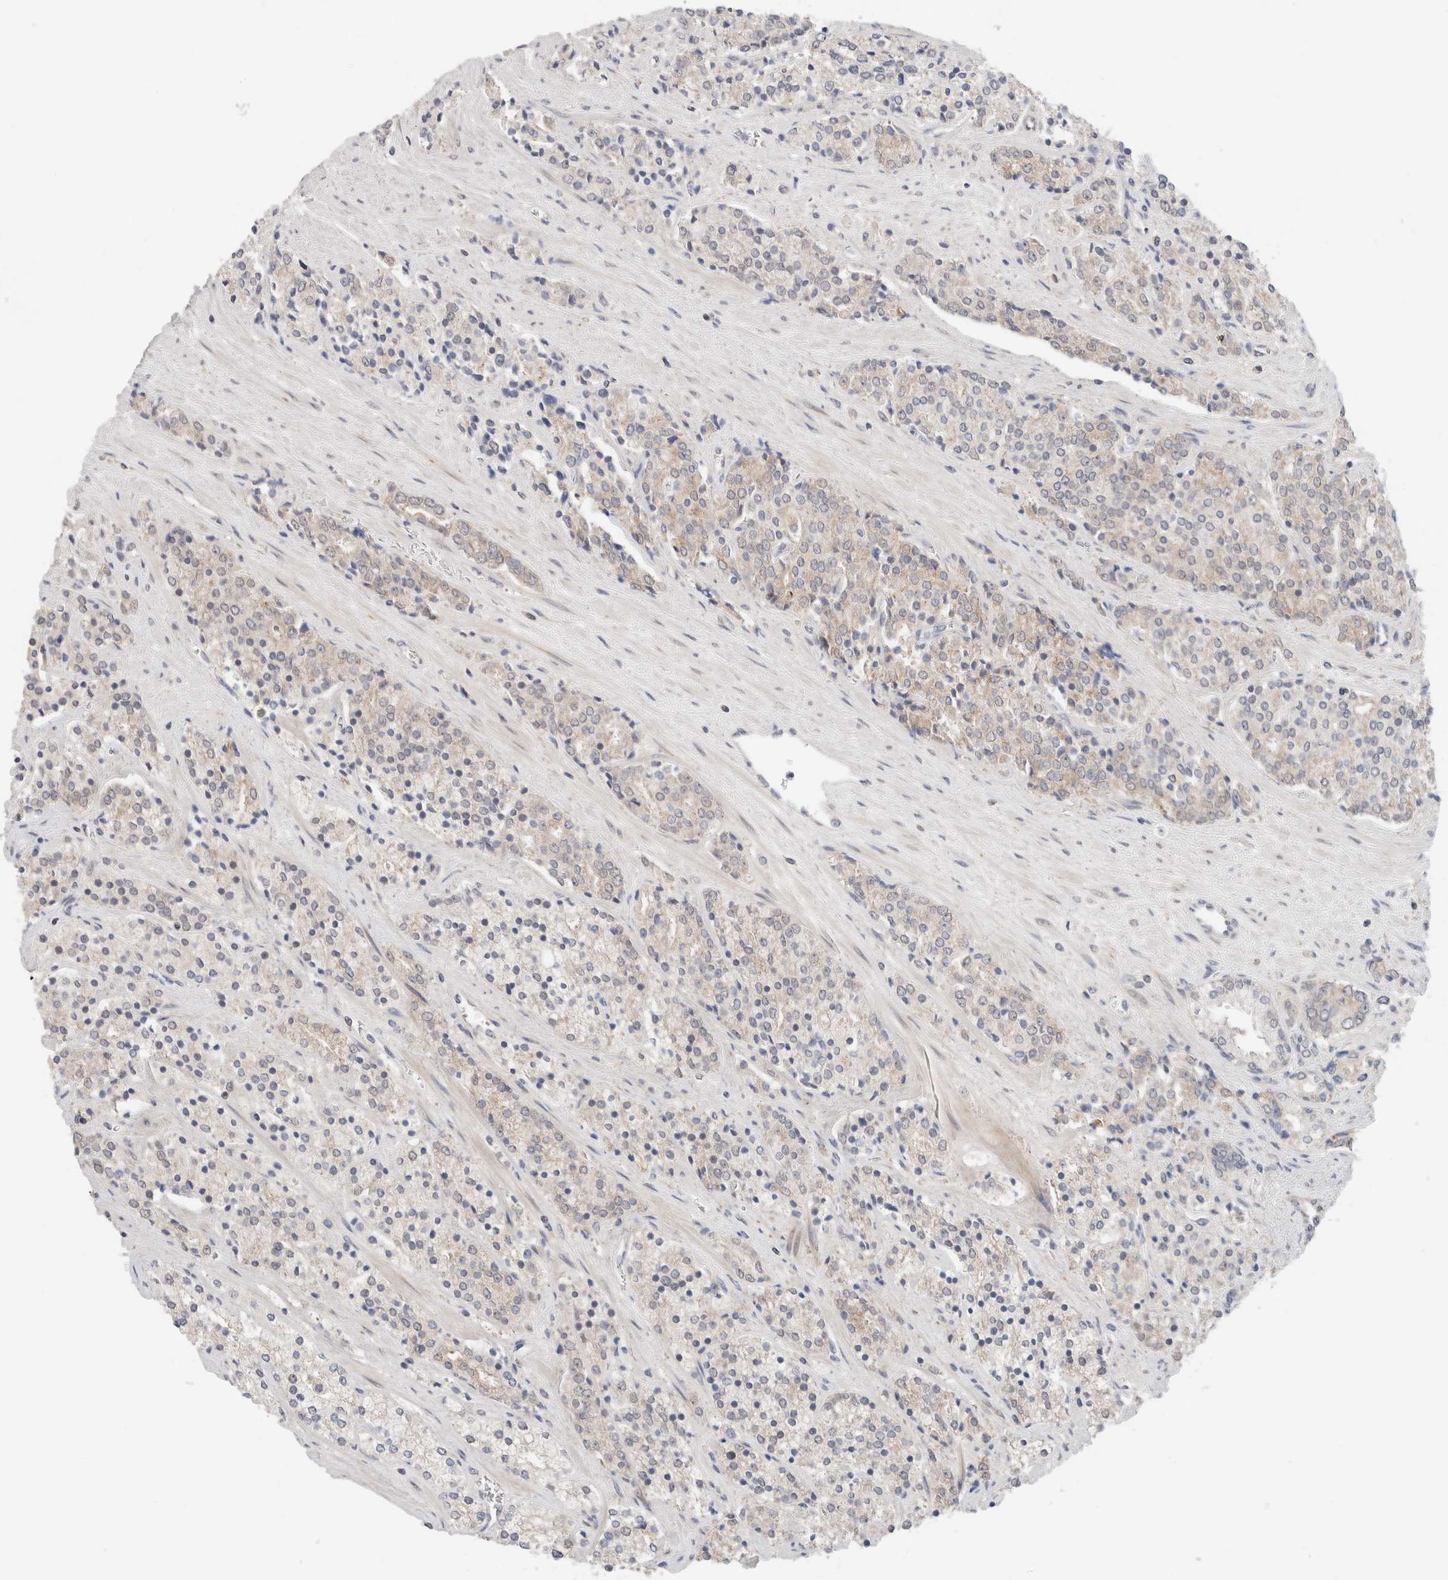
{"staining": {"intensity": "weak", "quantity": "25%-75%", "location": "cytoplasmic/membranous"}, "tissue": "prostate cancer", "cell_type": "Tumor cells", "image_type": "cancer", "snomed": [{"axis": "morphology", "description": "Adenocarcinoma, High grade"}, {"axis": "topography", "description": "Prostate"}], "caption": "Prostate cancer stained with a brown dye displays weak cytoplasmic/membranous positive expression in approximately 25%-75% of tumor cells.", "gene": "ERI3", "patient": {"sex": "male", "age": 71}}